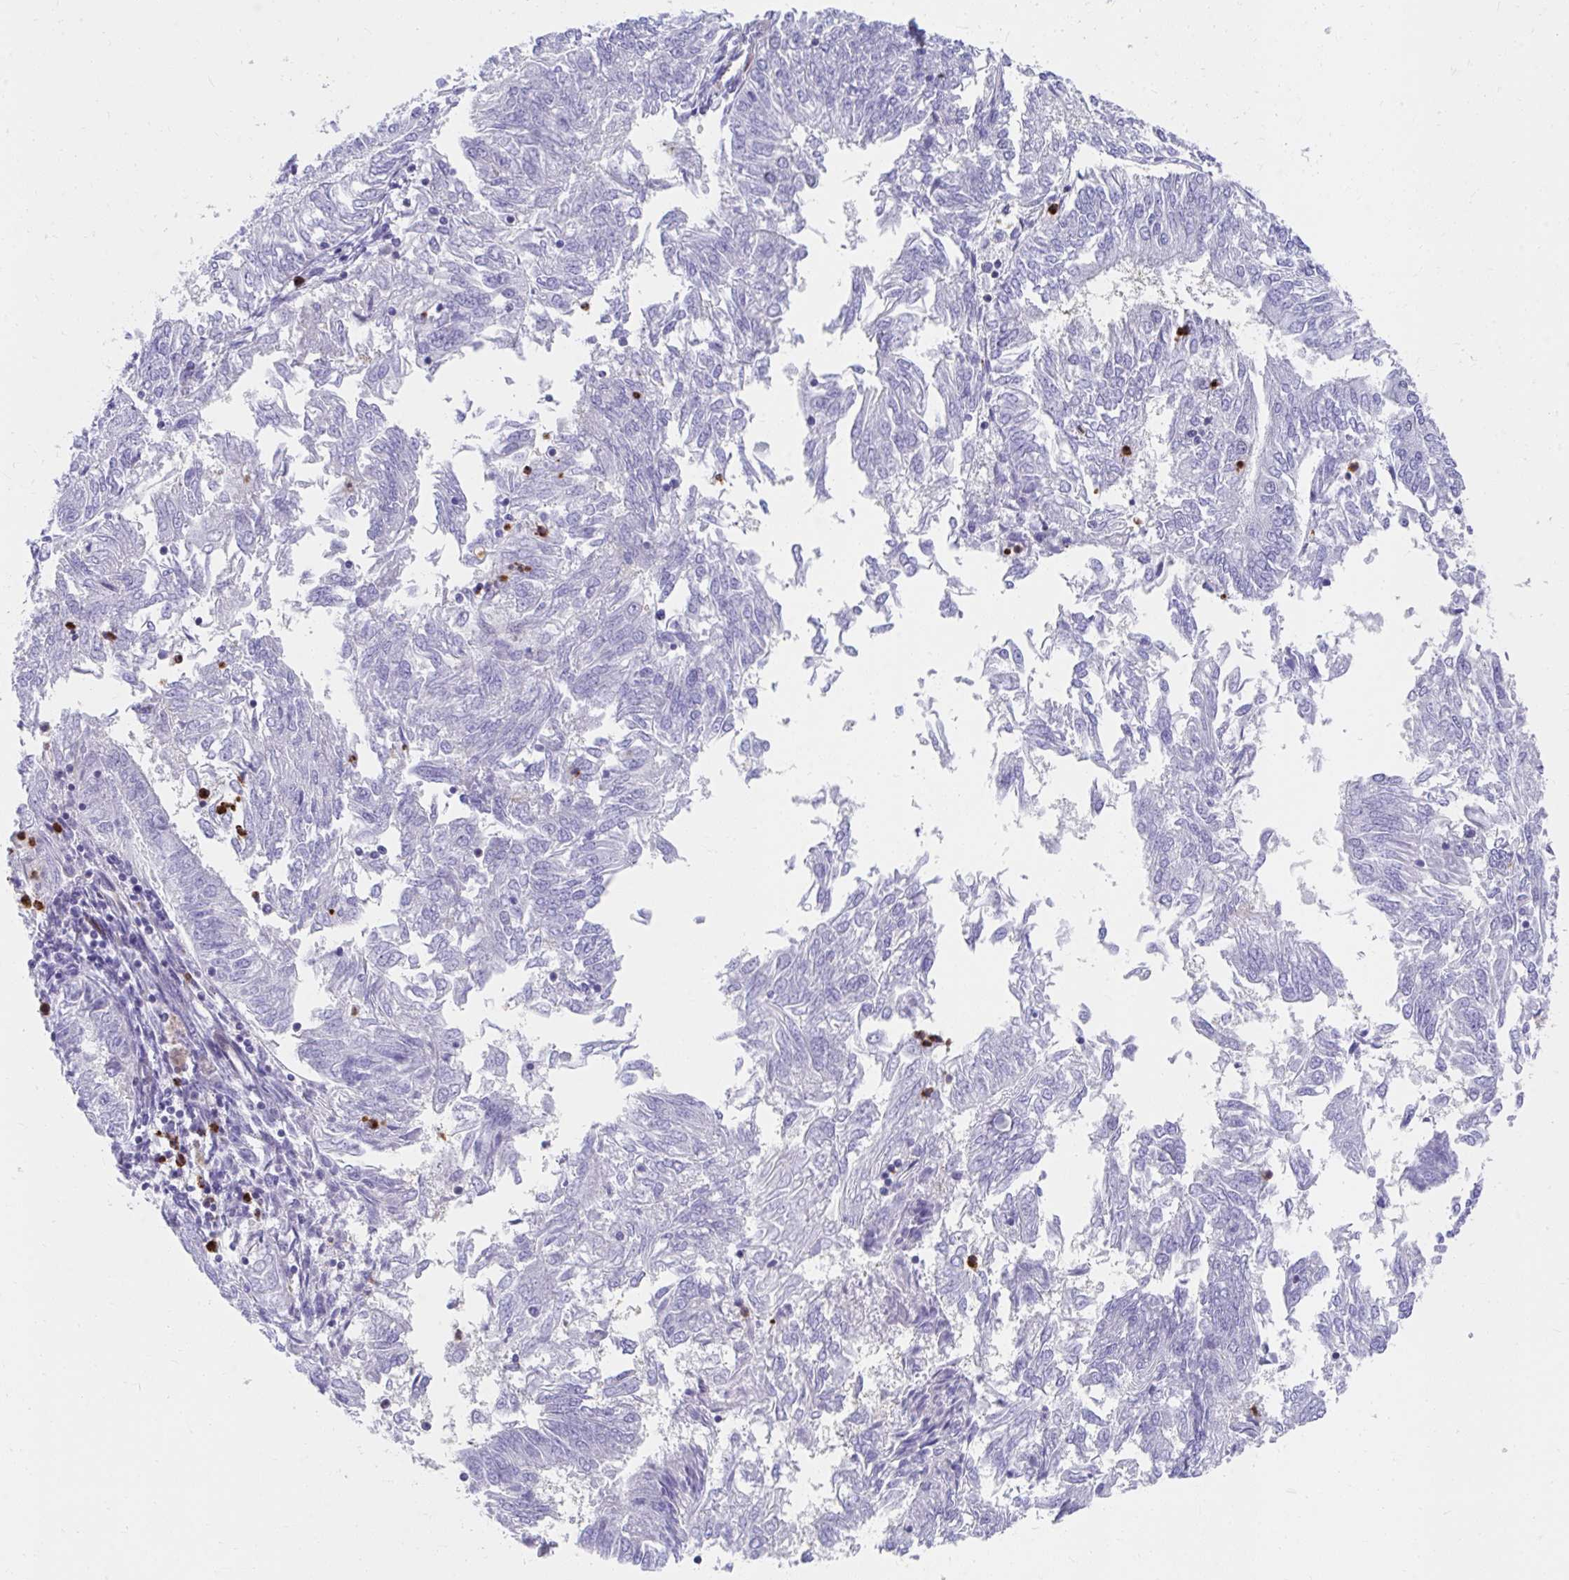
{"staining": {"intensity": "negative", "quantity": "none", "location": "none"}, "tissue": "endometrial cancer", "cell_type": "Tumor cells", "image_type": "cancer", "snomed": [{"axis": "morphology", "description": "Adenocarcinoma, NOS"}, {"axis": "topography", "description": "Endometrium"}], "caption": "Tumor cells are negative for protein expression in human endometrial cancer.", "gene": "CSTB", "patient": {"sex": "female", "age": 58}}